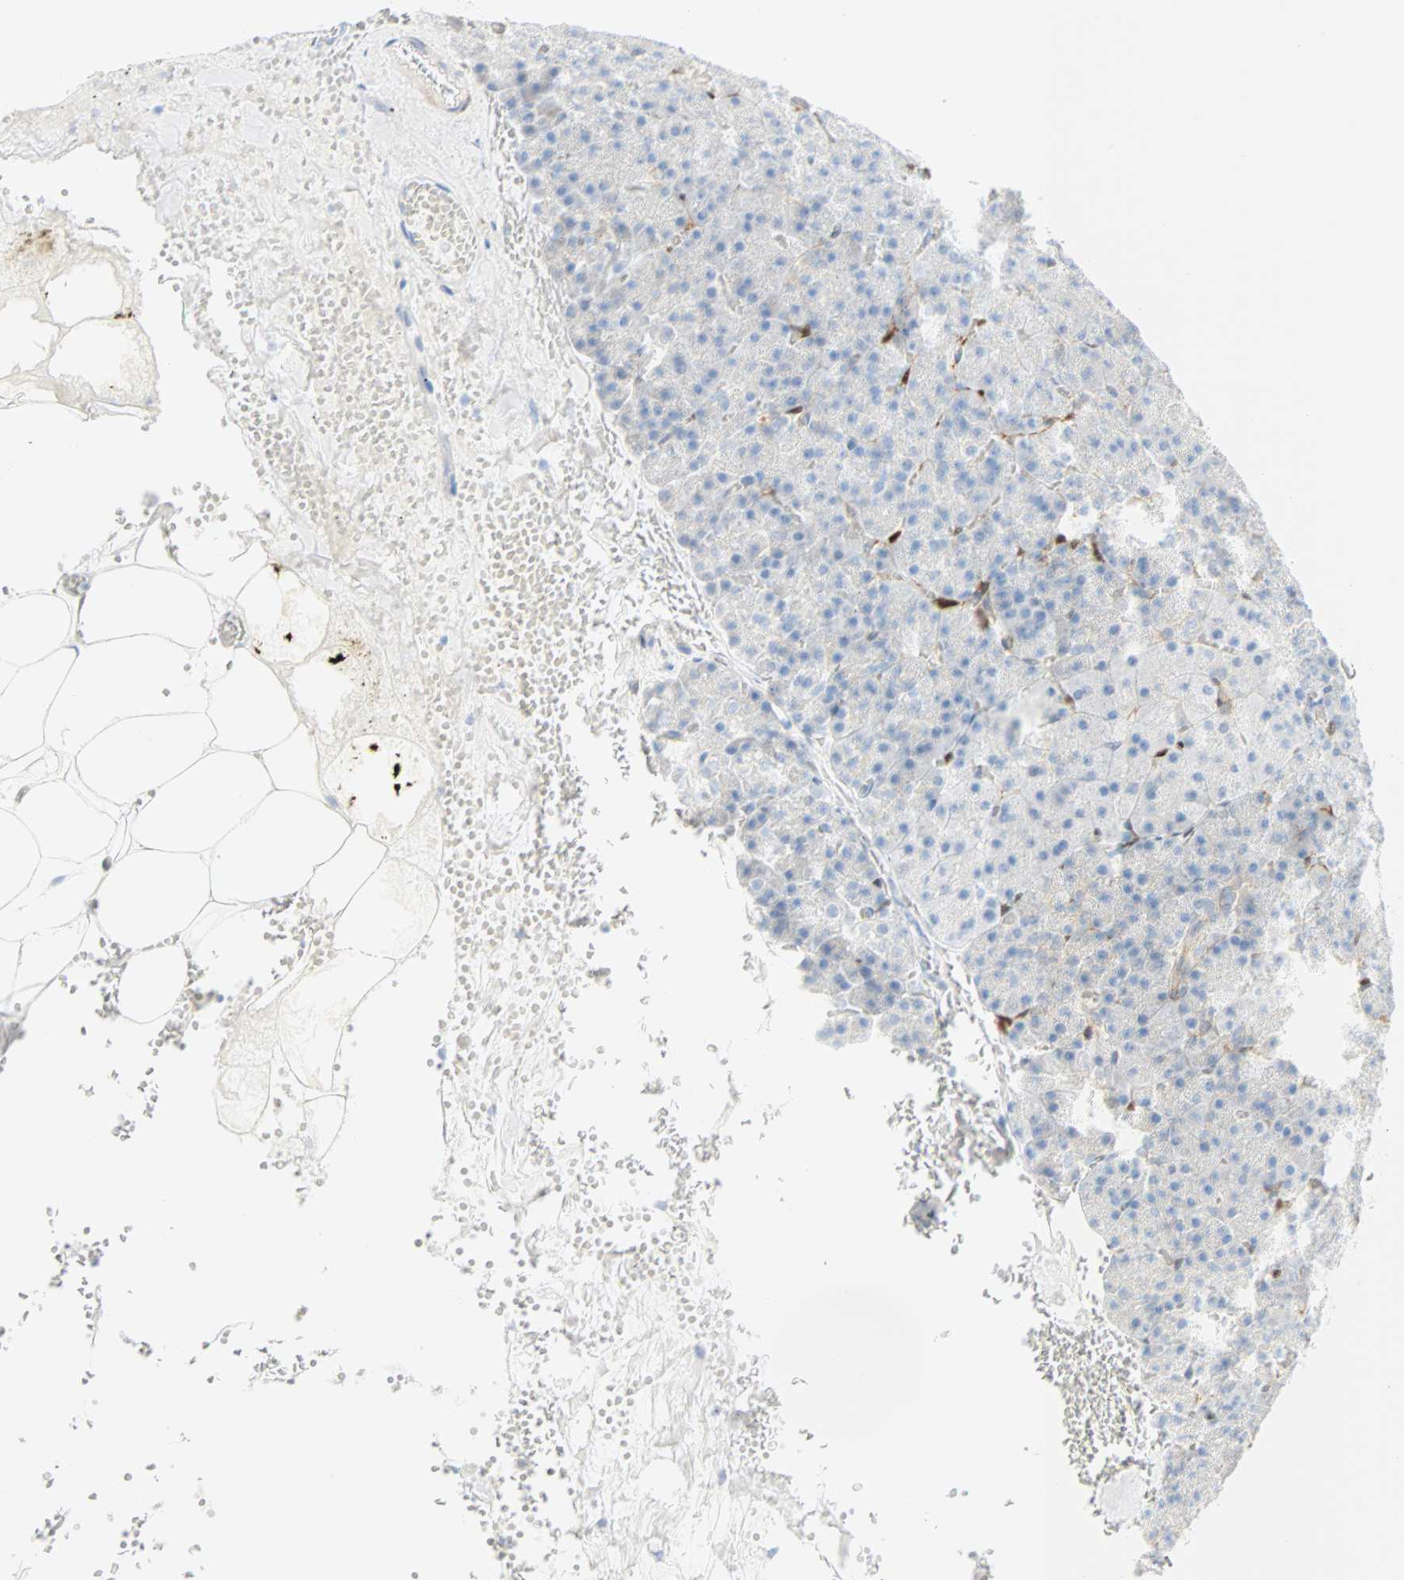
{"staining": {"intensity": "negative", "quantity": "none", "location": "none"}, "tissue": "pancreas", "cell_type": "Exocrine glandular cells", "image_type": "normal", "snomed": [{"axis": "morphology", "description": "Normal tissue, NOS"}, {"axis": "topography", "description": "Pancreas"}], "caption": "Pancreas was stained to show a protein in brown. There is no significant positivity in exocrine glandular cells. The staining is performed using DAB (3,3'-diaminobenzidine) brown chromogen with nuclei counter-stained in using hematoxylin.", "gene": "SELENBP1", "patient": {"sex": "female", "age": 35}}